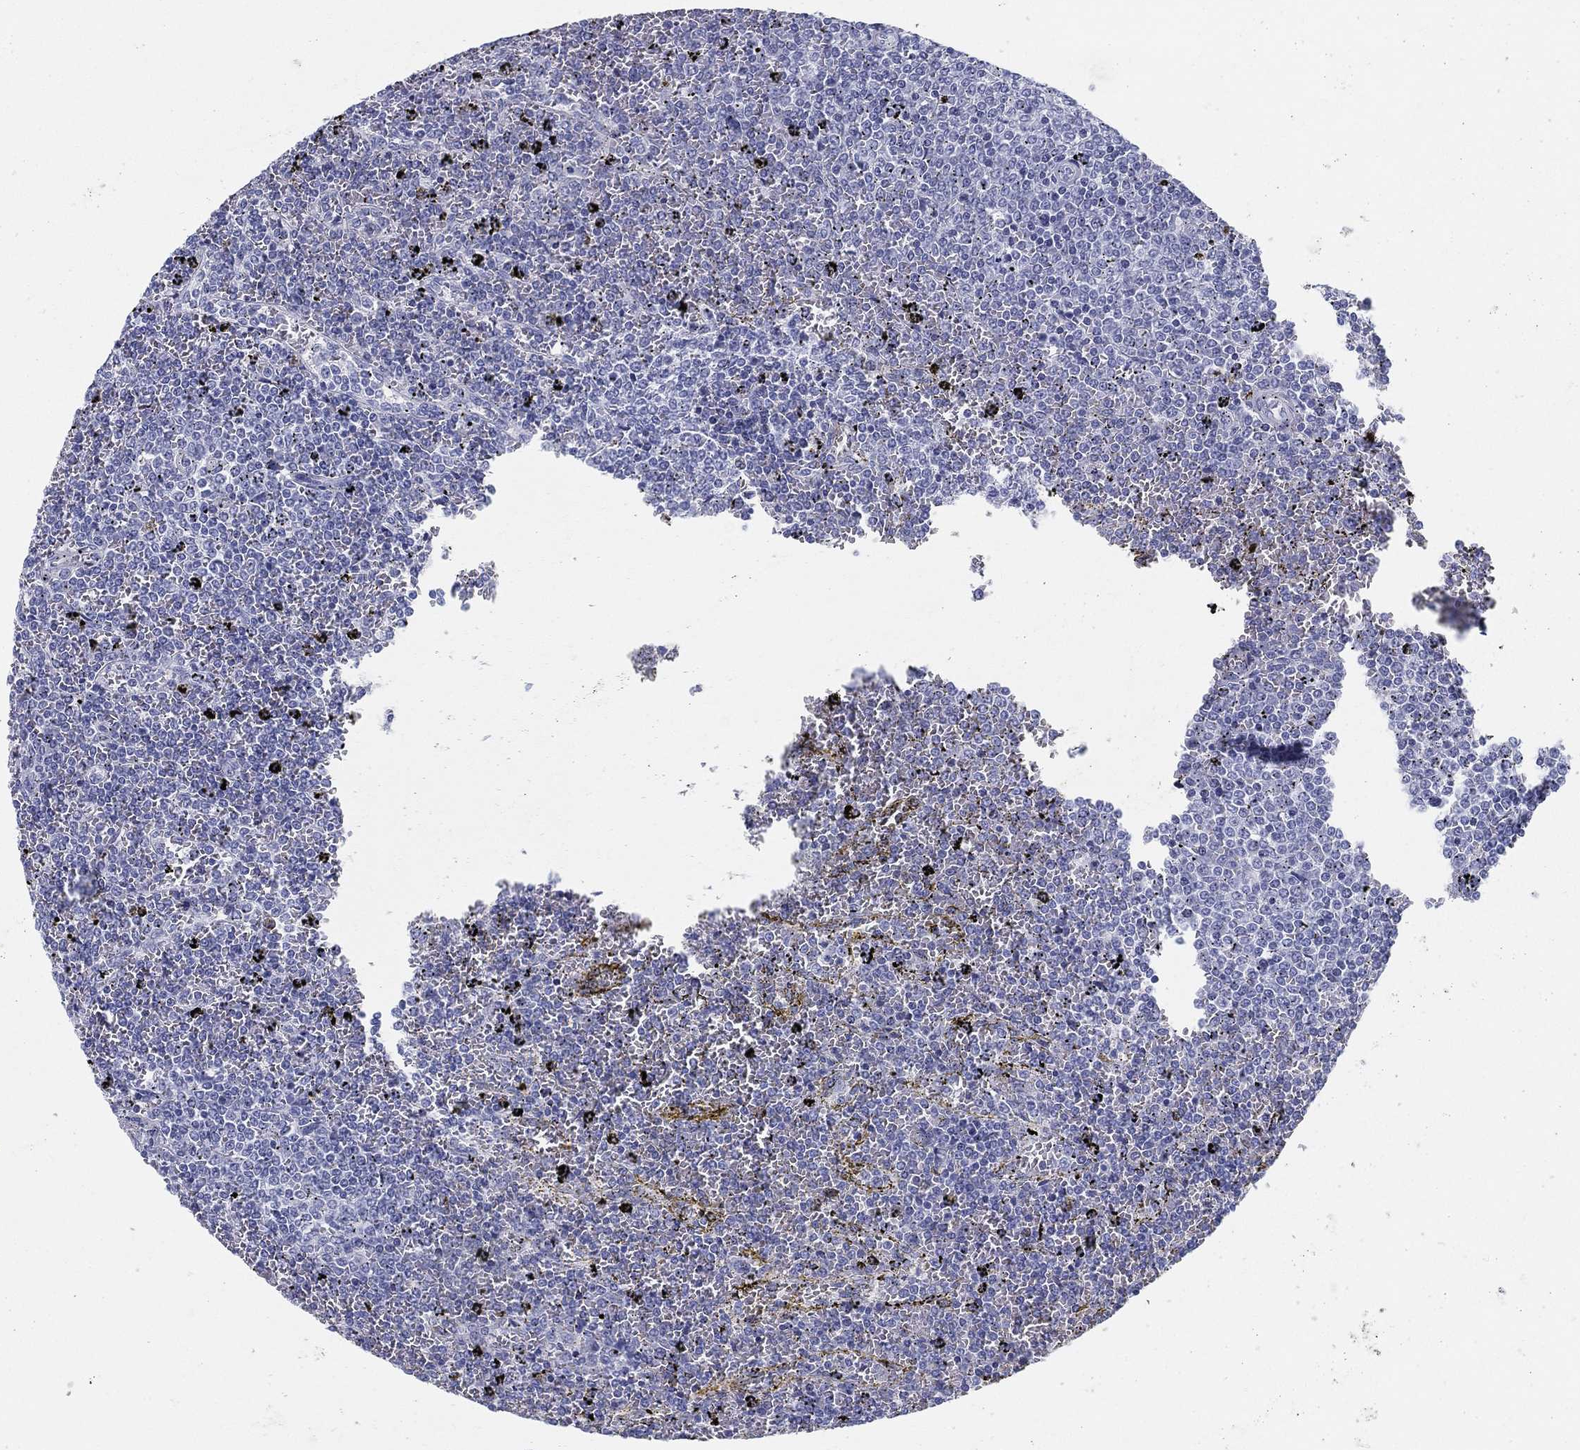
{"staining": {"intensity": "negative", "quantity": "none", "location": "none"}, "tissue": "lymphoma", "cell_type": "Tumor cells", "image_type": "cancer", "snomed": [{"axis": "morphology", "description": "Malignant lymphoma, non-Hodgkin's type, Low grade"}, {"axis": "topography", "description": "Spleen"}], "caption": "Lymphoma was stained to show a protein in brown. There is no significant positivity in tumor cells. Brightfield microscopy of immunohistochemistry (IHC) stained with DAB (3,3'-diaminobenzidine) (brown) and hematoxylin (blue), captured at high magnification.", "gene": "TMEM252", "patient": {"sex": "female", "age": 77}}